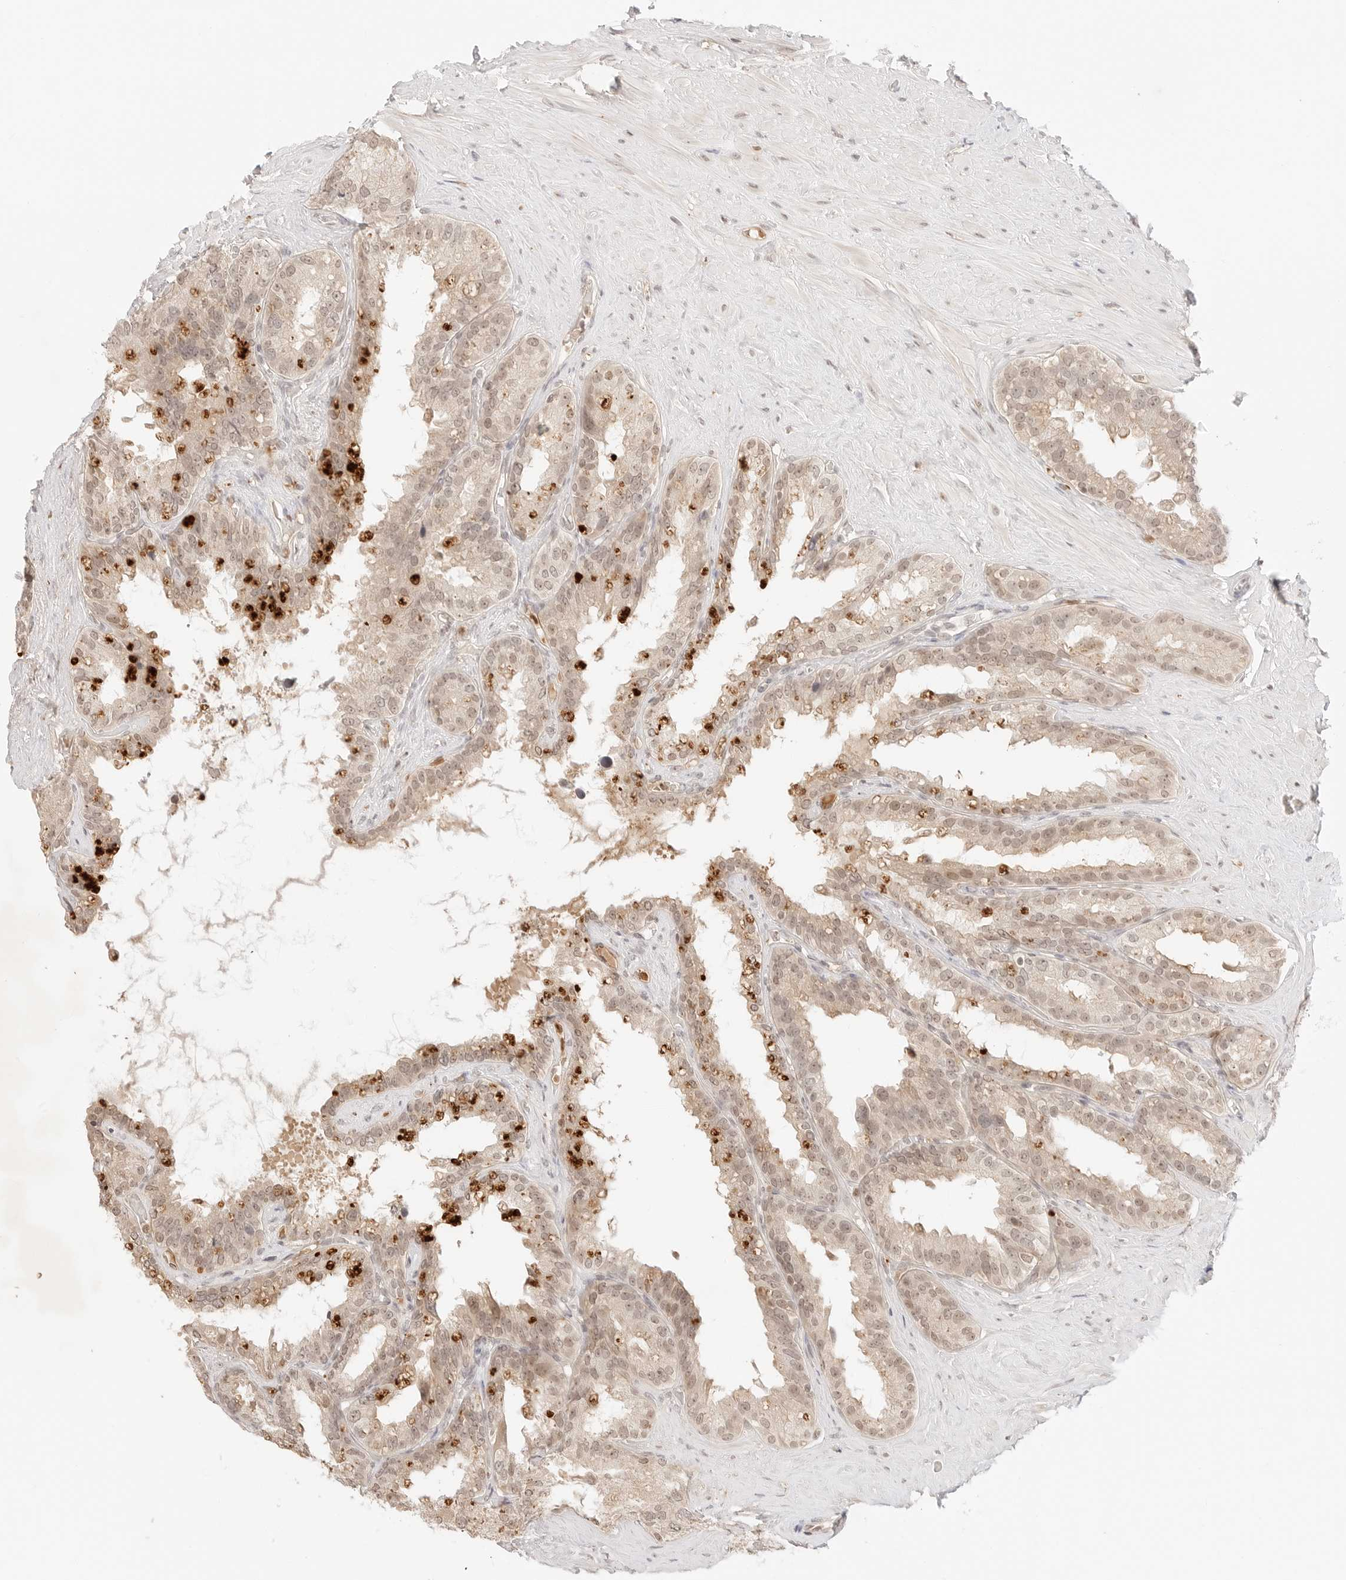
{"staining": {"intensity": "weak", "quantity": ">75%", "location": "cytoplasmic/membranous,nuclear"}, "tissue": "seminal vesicle", "cell_type": "Glandular cells", "image_type": "normal", "snomed": [{"axis": "morphology", "description": "Normal tissue, NOS"}, {"axis": "topography", "description": "Seminal veicle"}], "caption": "Protein expression analysis of normal human seminal vesicle reveals weak cytoplasmic/membranous,nuclear positivity in approximately >75% of glandular cells. (Brightfield microscopy of DAB IHC at high magnification).", "gene": "RPS6KL1", "patient": {"sex": "male", "age": 80}}